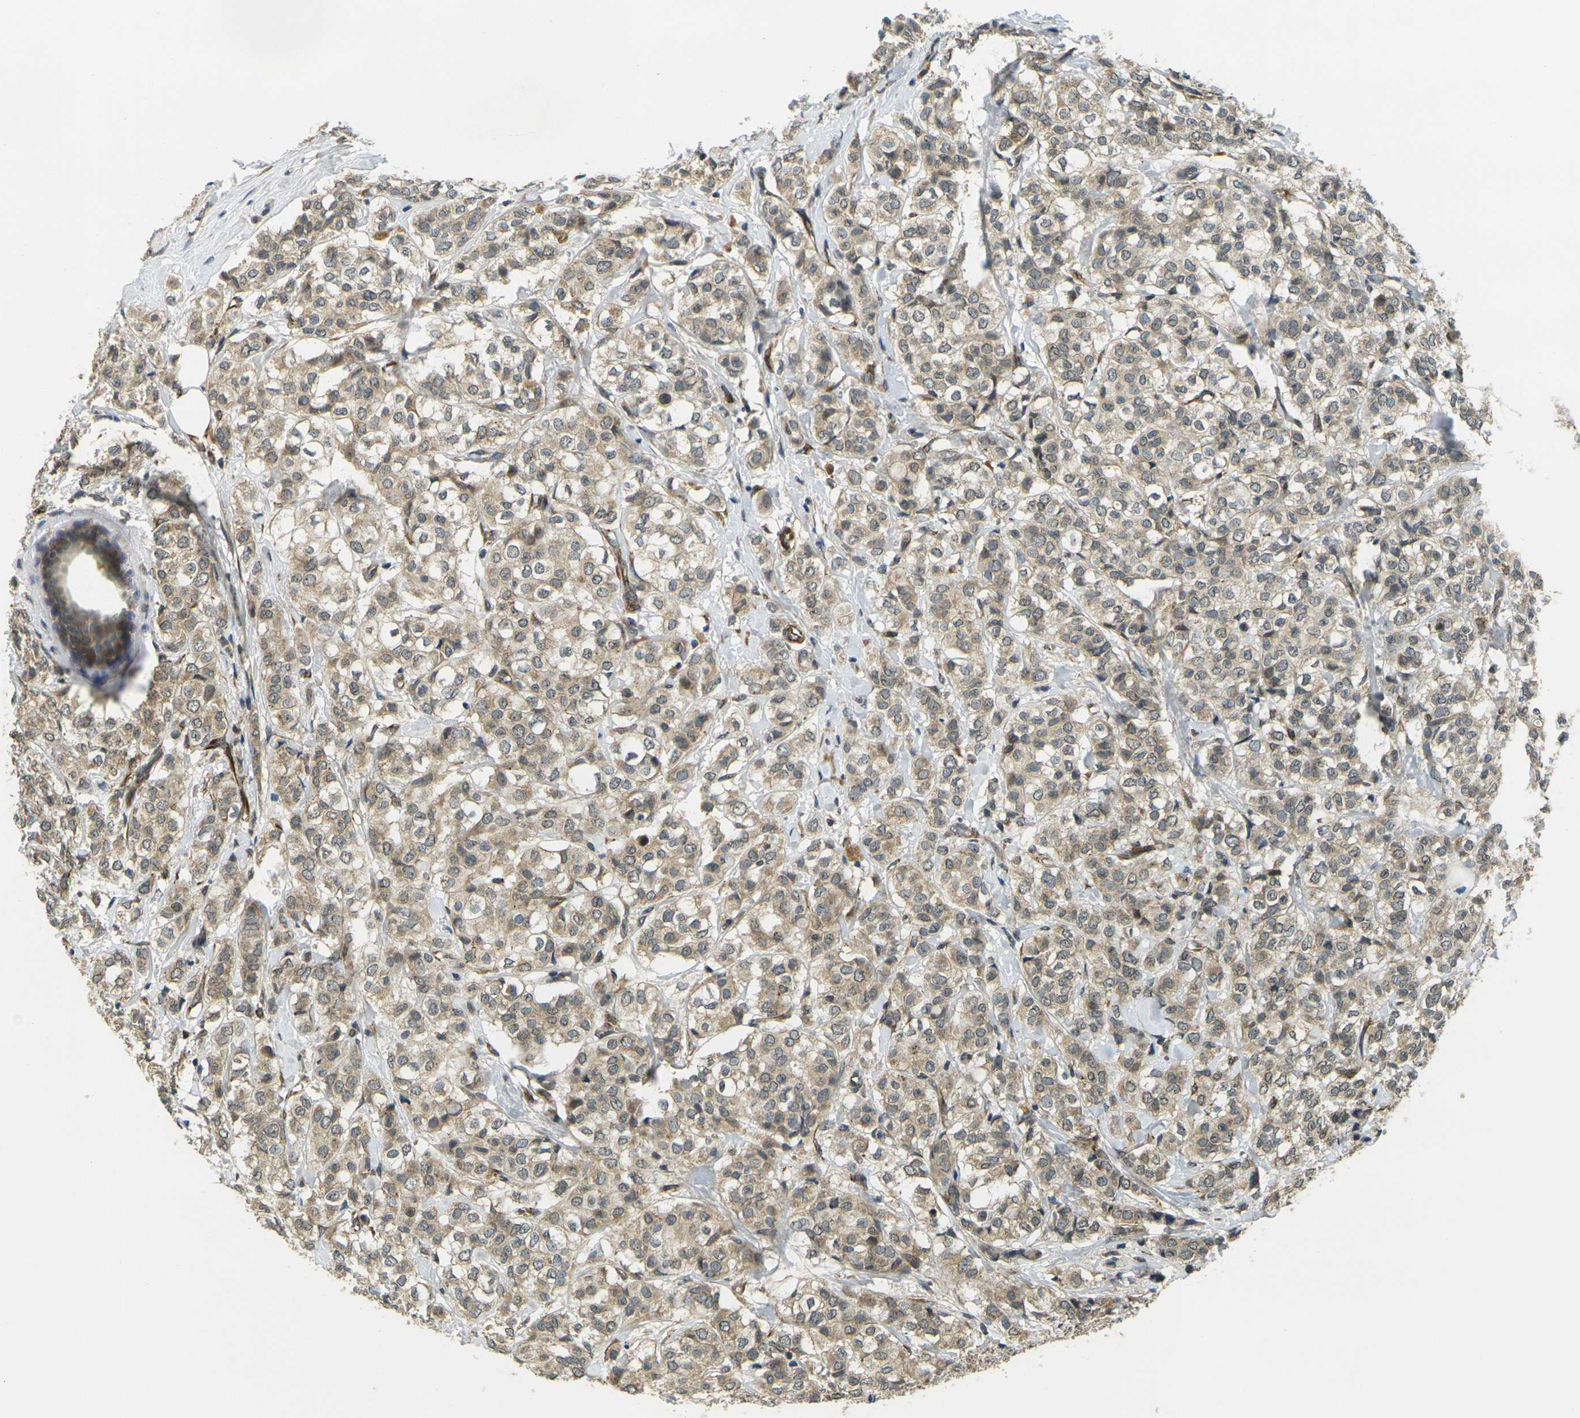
{"staining": {"intensity": "weak", "quantity": ">75%", "location": "cytoplasmic/membranous"}, "tissue": "breast cancer", "cell_type": "Tumor cells", "image_type": "cancer", "snomed": [{"axis": "morphology", "description": "Lobular carcinoma"}, {"axis": "topography", "description": "Breast"}], "caption": "Immunohistochemical staining of breast cancer displays low levels of weak cytoplasmic/membranous protein expression in about >75% of tumor cells.", "gene": "FUT11", "patient": {"sex": "female", "age": 60}}